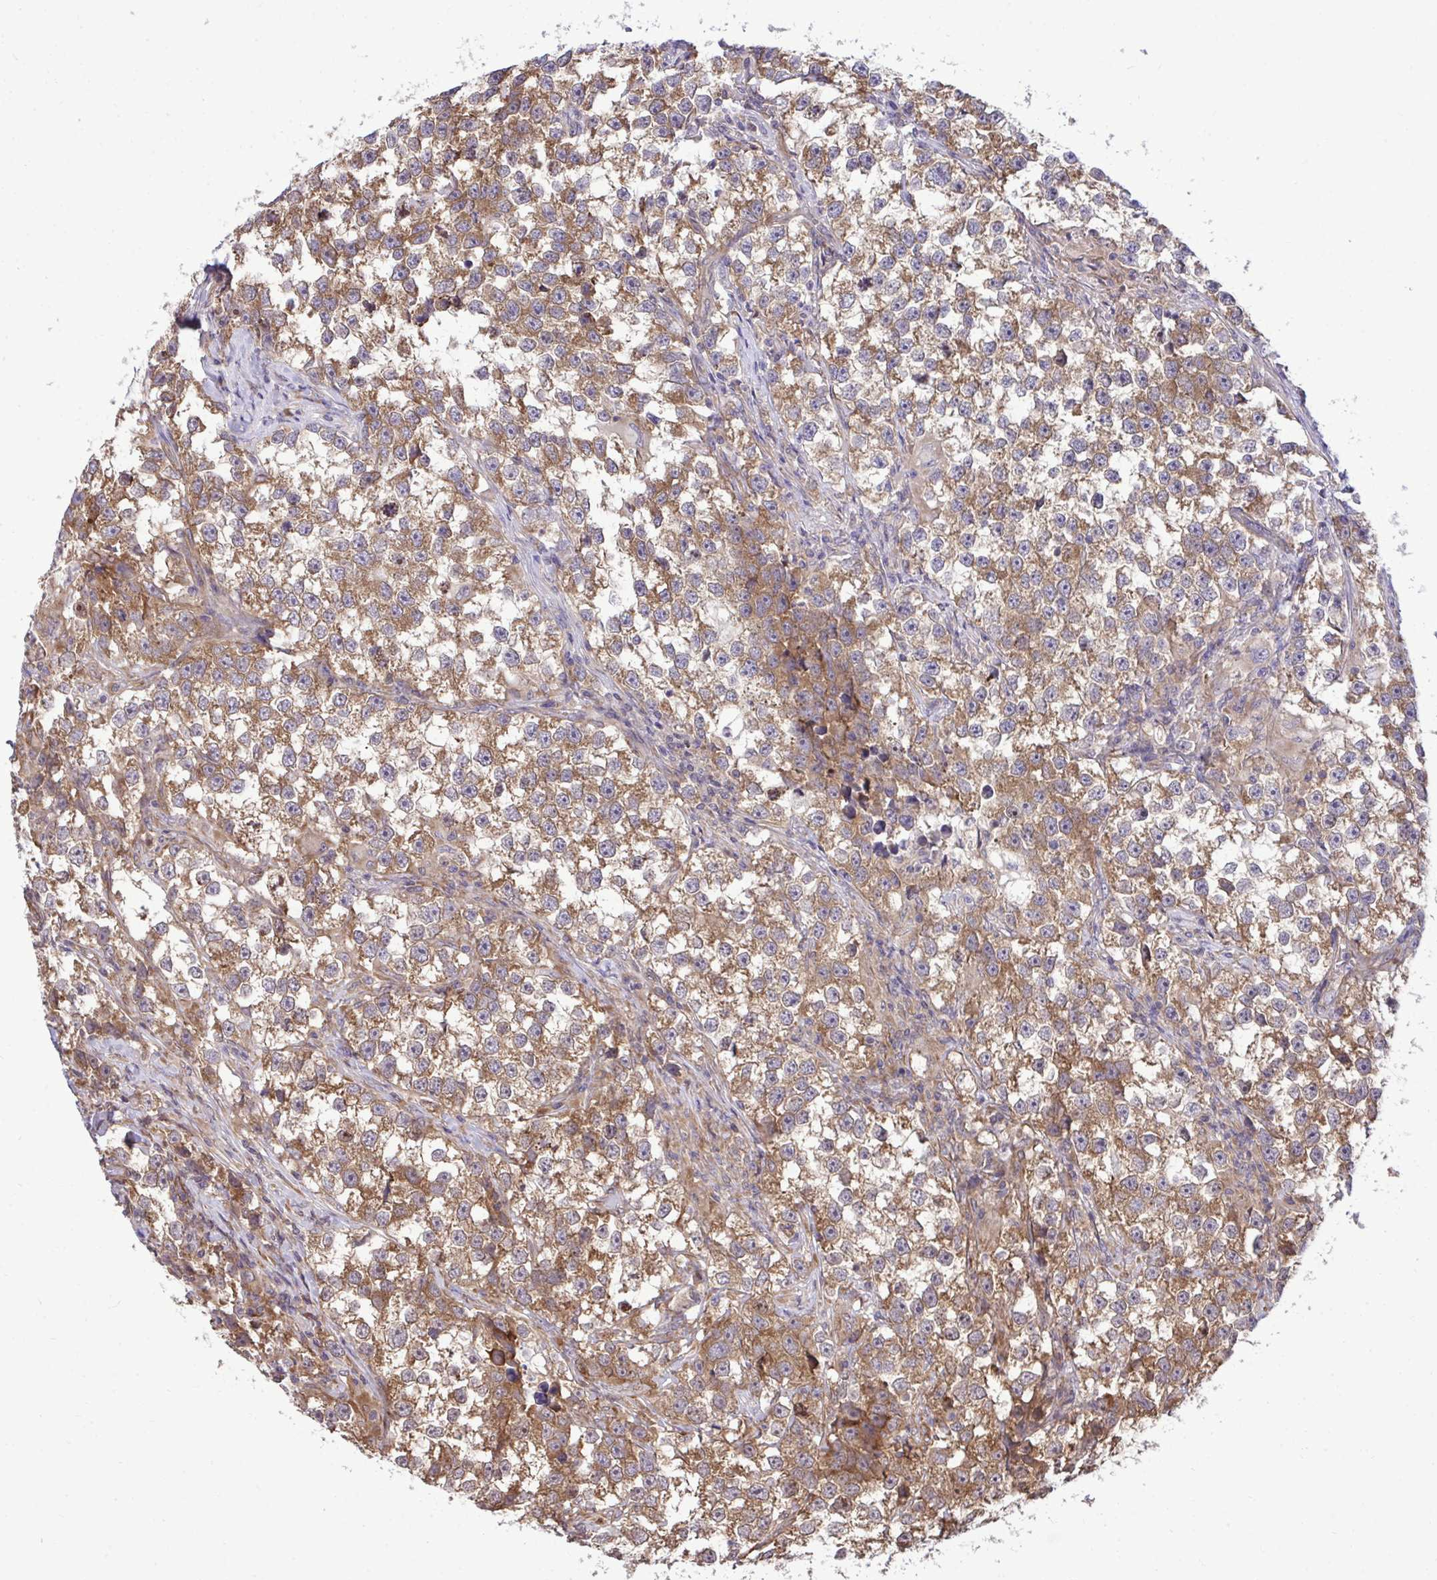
{"staining": {"intensity": "moderate", "quantity": ">75%", "location": "cytoplasmic/membranous"}, "tissue": "testis cancer", "cell_type": "Tumor cells", "image_type": "cancer", "snomed": [{"axis": "morphology", "description": "Seminoma, NOS"}, {"axis": "topography", "description": "Testis"}], "caption": "Immunohistochemical staining of human seminoma (testis) shows moderate cytoplasmic/membranous protein expression in approximately >75% of tumor cells. The protein of interest is stained brown, and the nuclei are stained in blue (DAB (3,3'-diaminobenzidine) IHC with brightfield microscopy, high magnification).", "gene": "RPS15", "patient": {"sex": "male", "age": 46}}